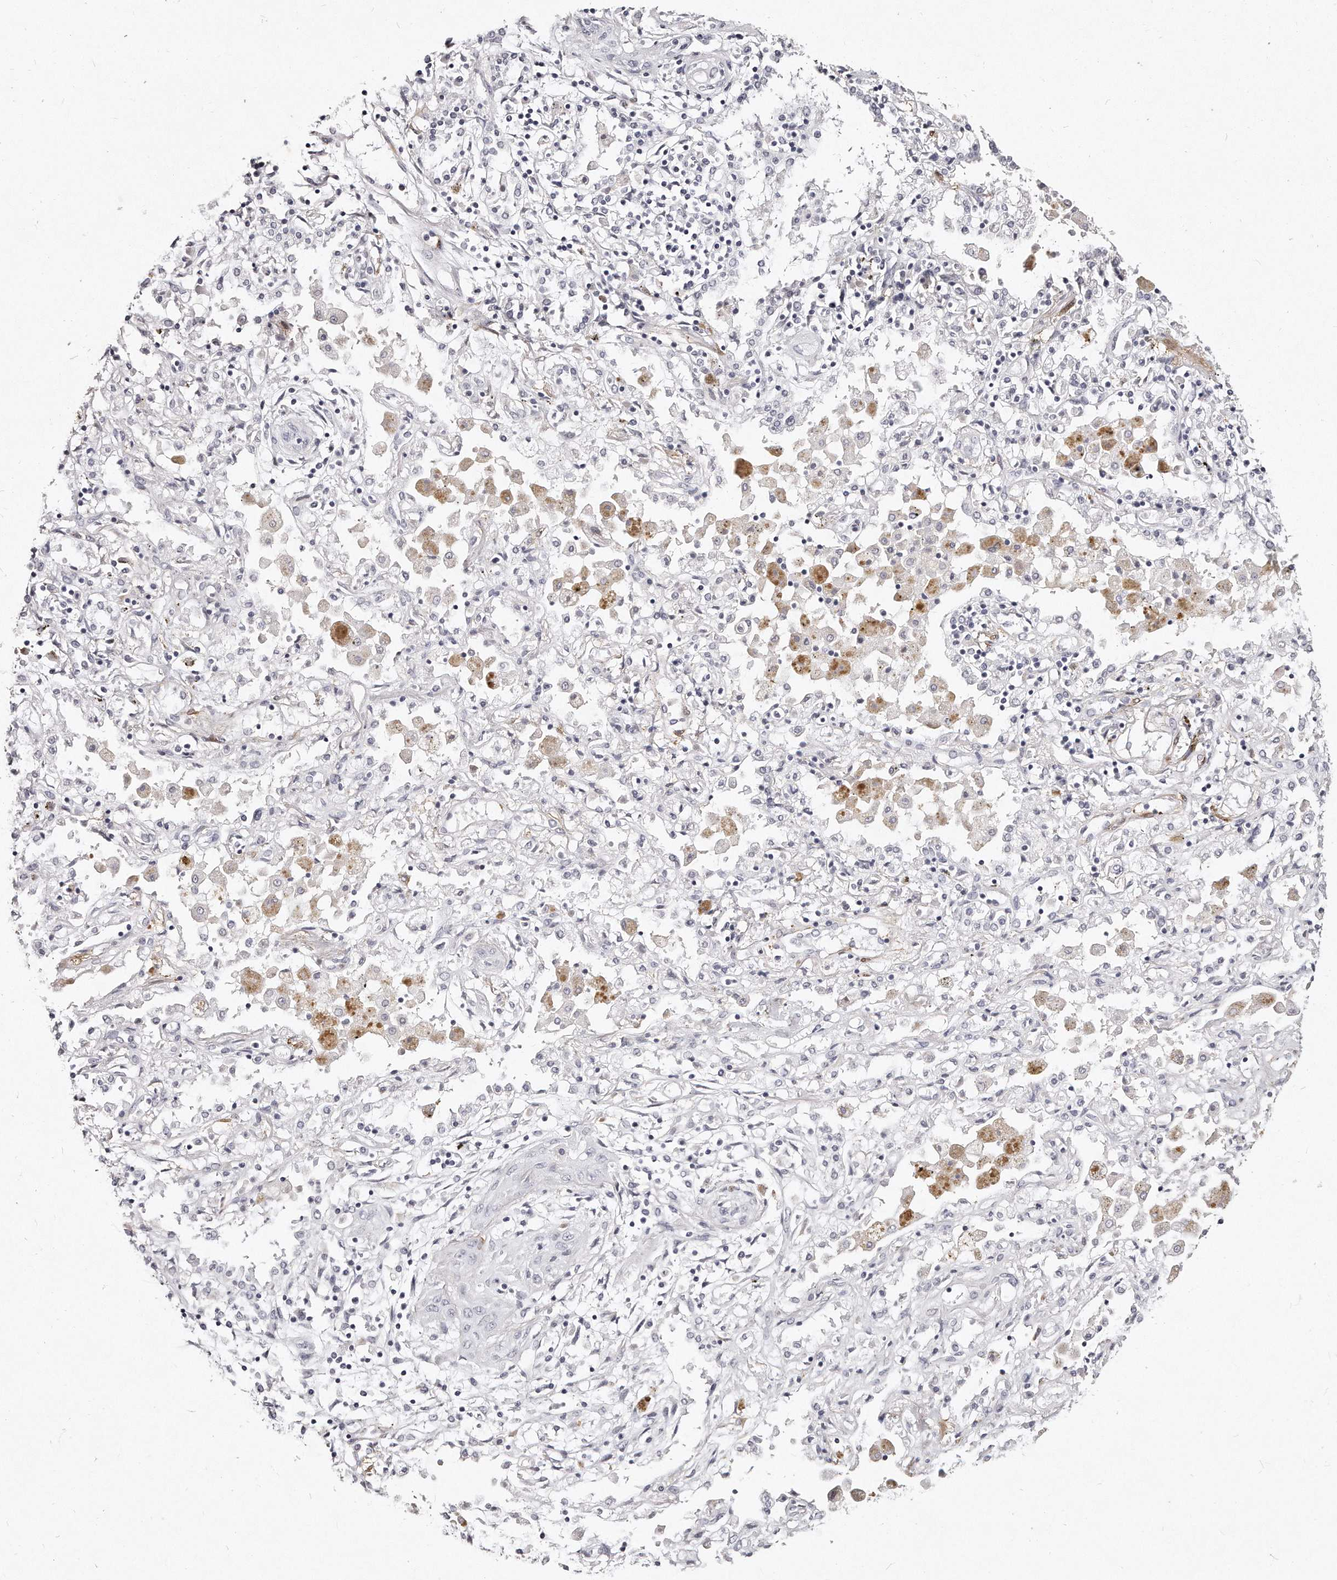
{"staining": {"intensity": "negative", "quantity": "none", "location": "none"}, "tissue": "lung cancer", "cell_type": "Tumor cells", "image_type": "cancer", "snomed": [{"axis": "morphology", "description": "Squamous cell carcinoma, NOS"}, {"axis": "topography", "description": "Lung"}], "caption": "Immunohistochemistry (IHC) photomicrograph of human lung cancer (squamous cell carcinoma) stained for a protein (brown), which demonstrates no positivity in tumor cells. (IHC, brightfield microscopy, high magnification).", "gene": "LMOD1", "patient": {"sex": "female", "age": 47}}